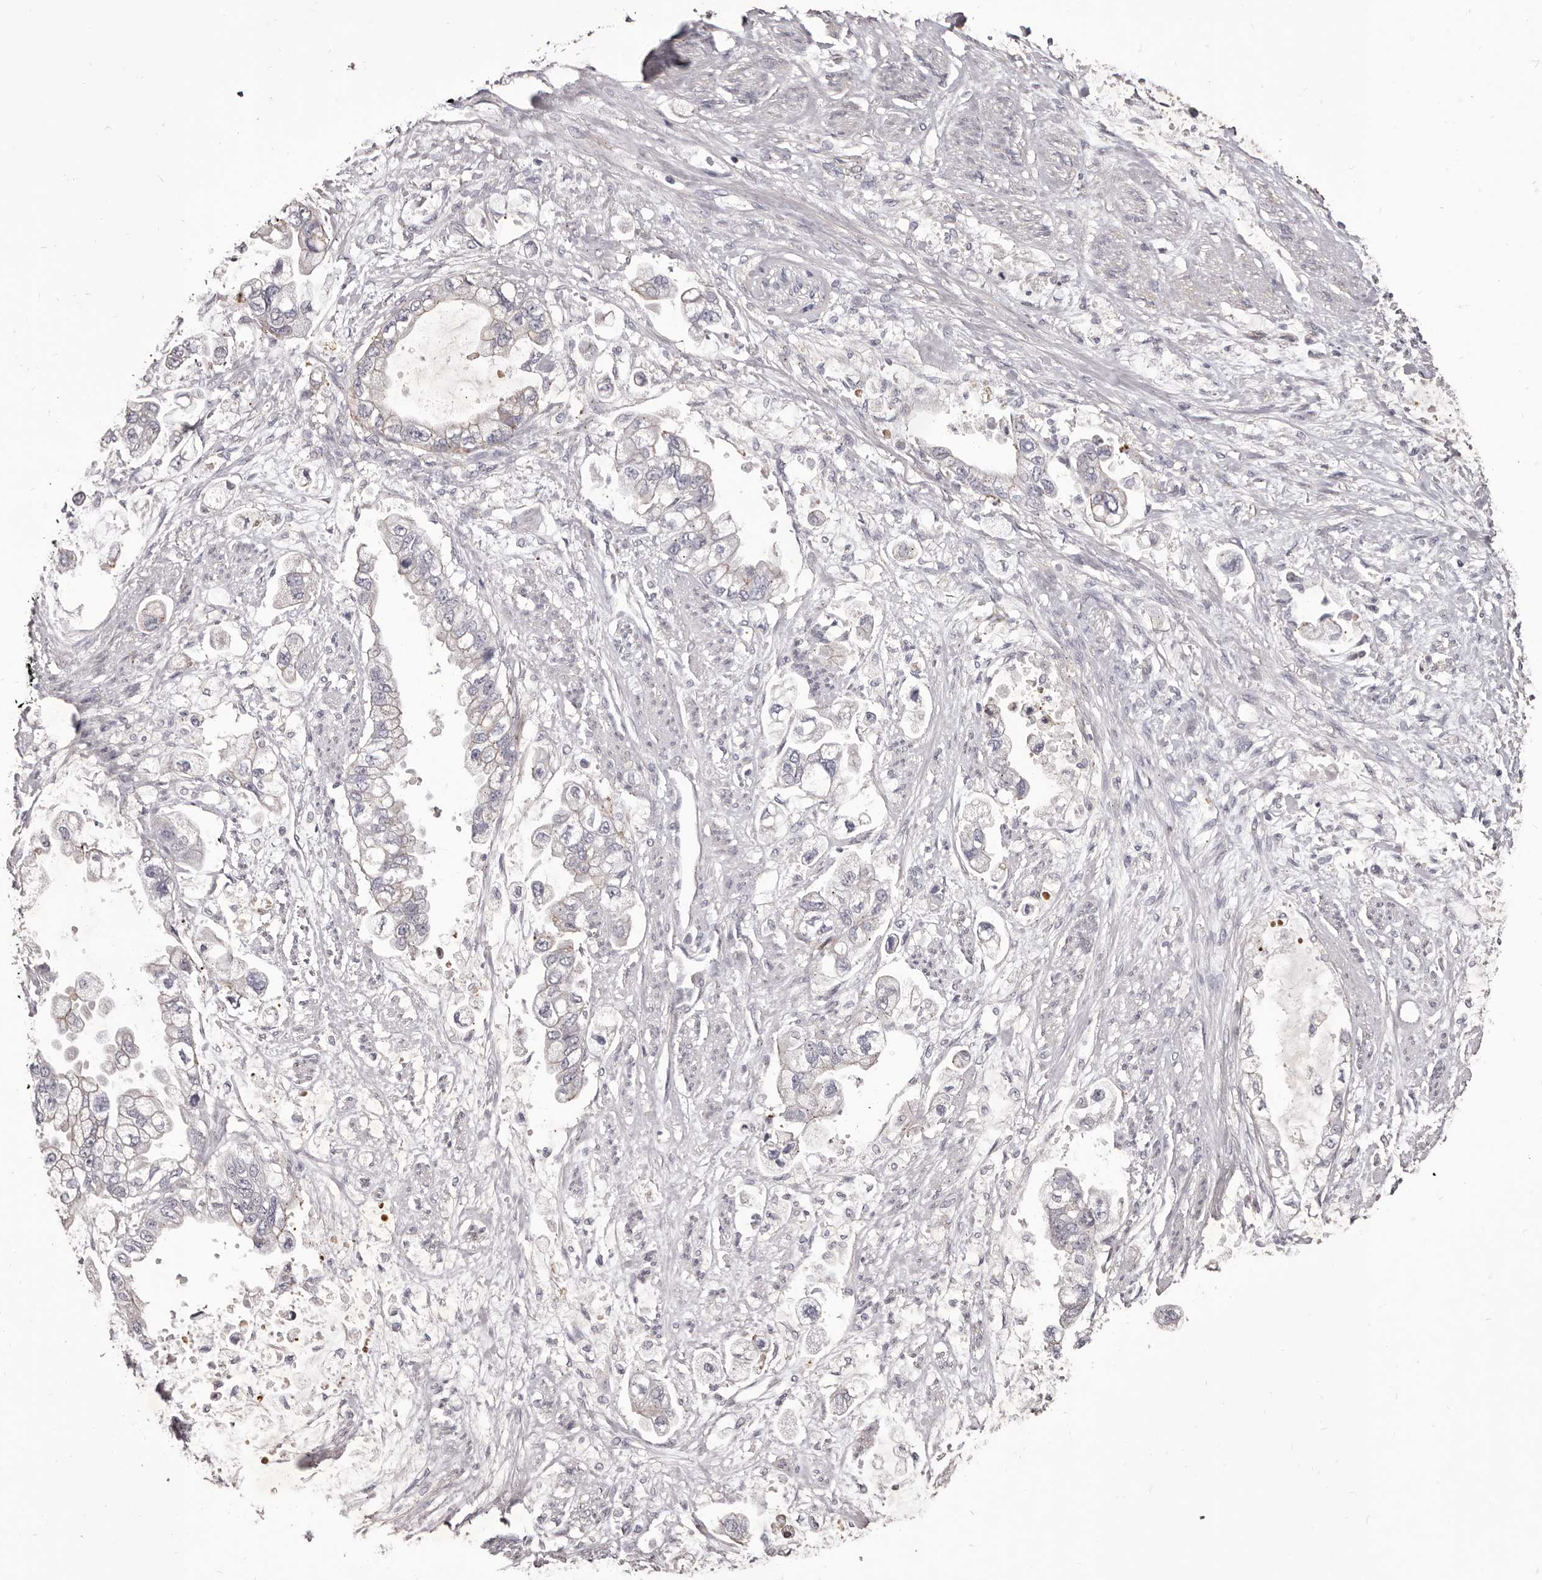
{"staining": {"intensity": "negative", "quantity": "none", "location": "none"}, "tissue": "stomach cancer", "cell_type": "Tumor cells", "image_type": "cancer", "snomed": [{"axis": "morphology", "description": "Adenocarcinoma, NOS"}, {"axis": "topography", "description": "Stomach"}], "caption": "High power microscopy image of an immunohistochemistry micrograph of adenocarcinoma (stomach), revealing no significant expression in tumor cells.", "gene": "PEG10", "patient": {"sex": "male", "age": 62}}